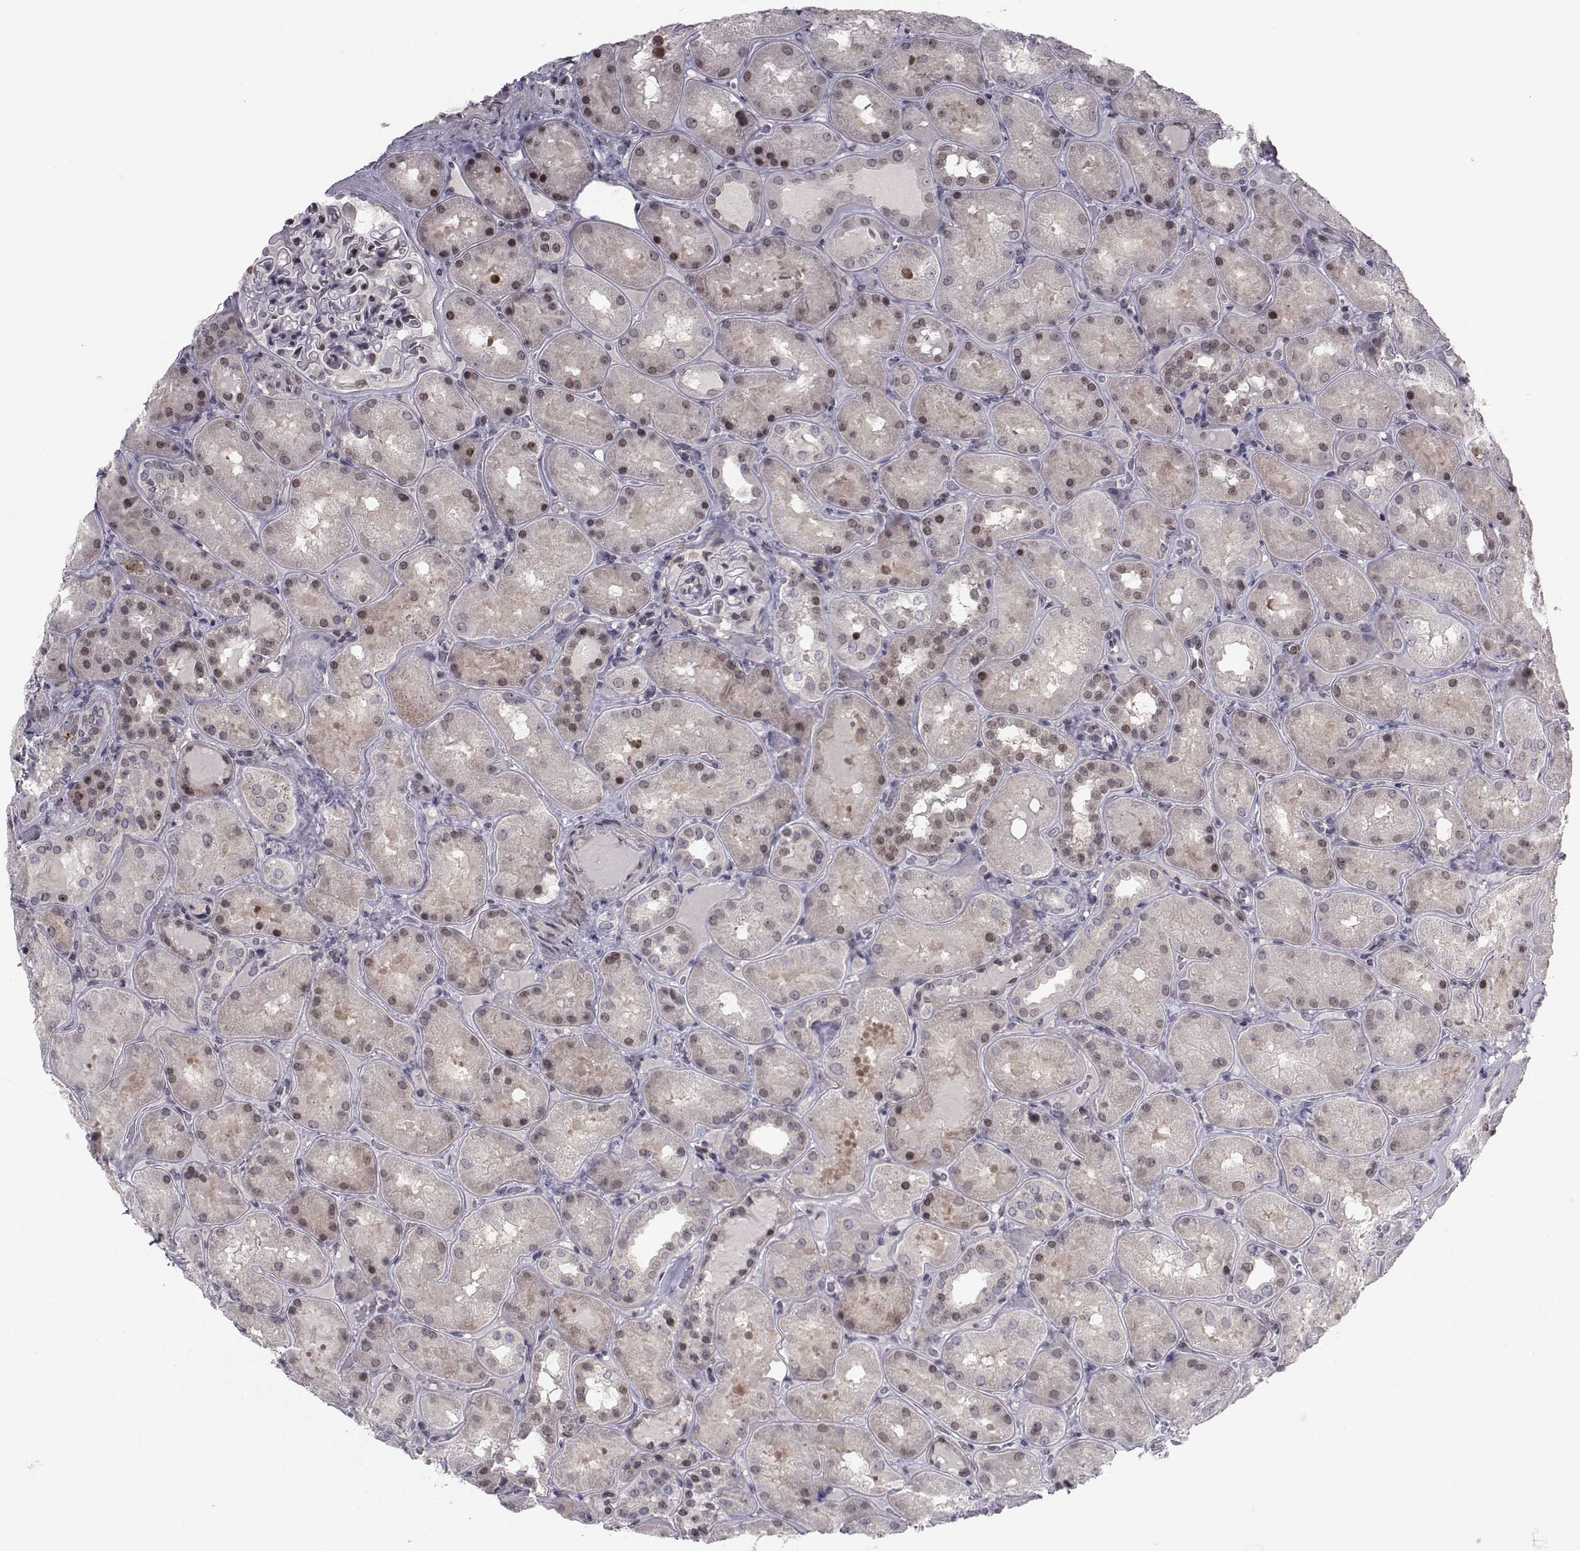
{"staining": {"intensity": "negative", "quantity": "none", "location": "none"}, "tissue": "kidney", "cell_type": "Cells in glomeruli", "image_type": "normal", "snomed": [{"axis": "morphology", "description": "Normal tissue, NOS"}, {"axis": "topography", "description": "Kidney"}], "caption": "The IHC histopathology image has no significant staining in cells in glomeruli of kidney.", "gene": "PCP4L1", "patient": {"sex": "male", "age": 73}}